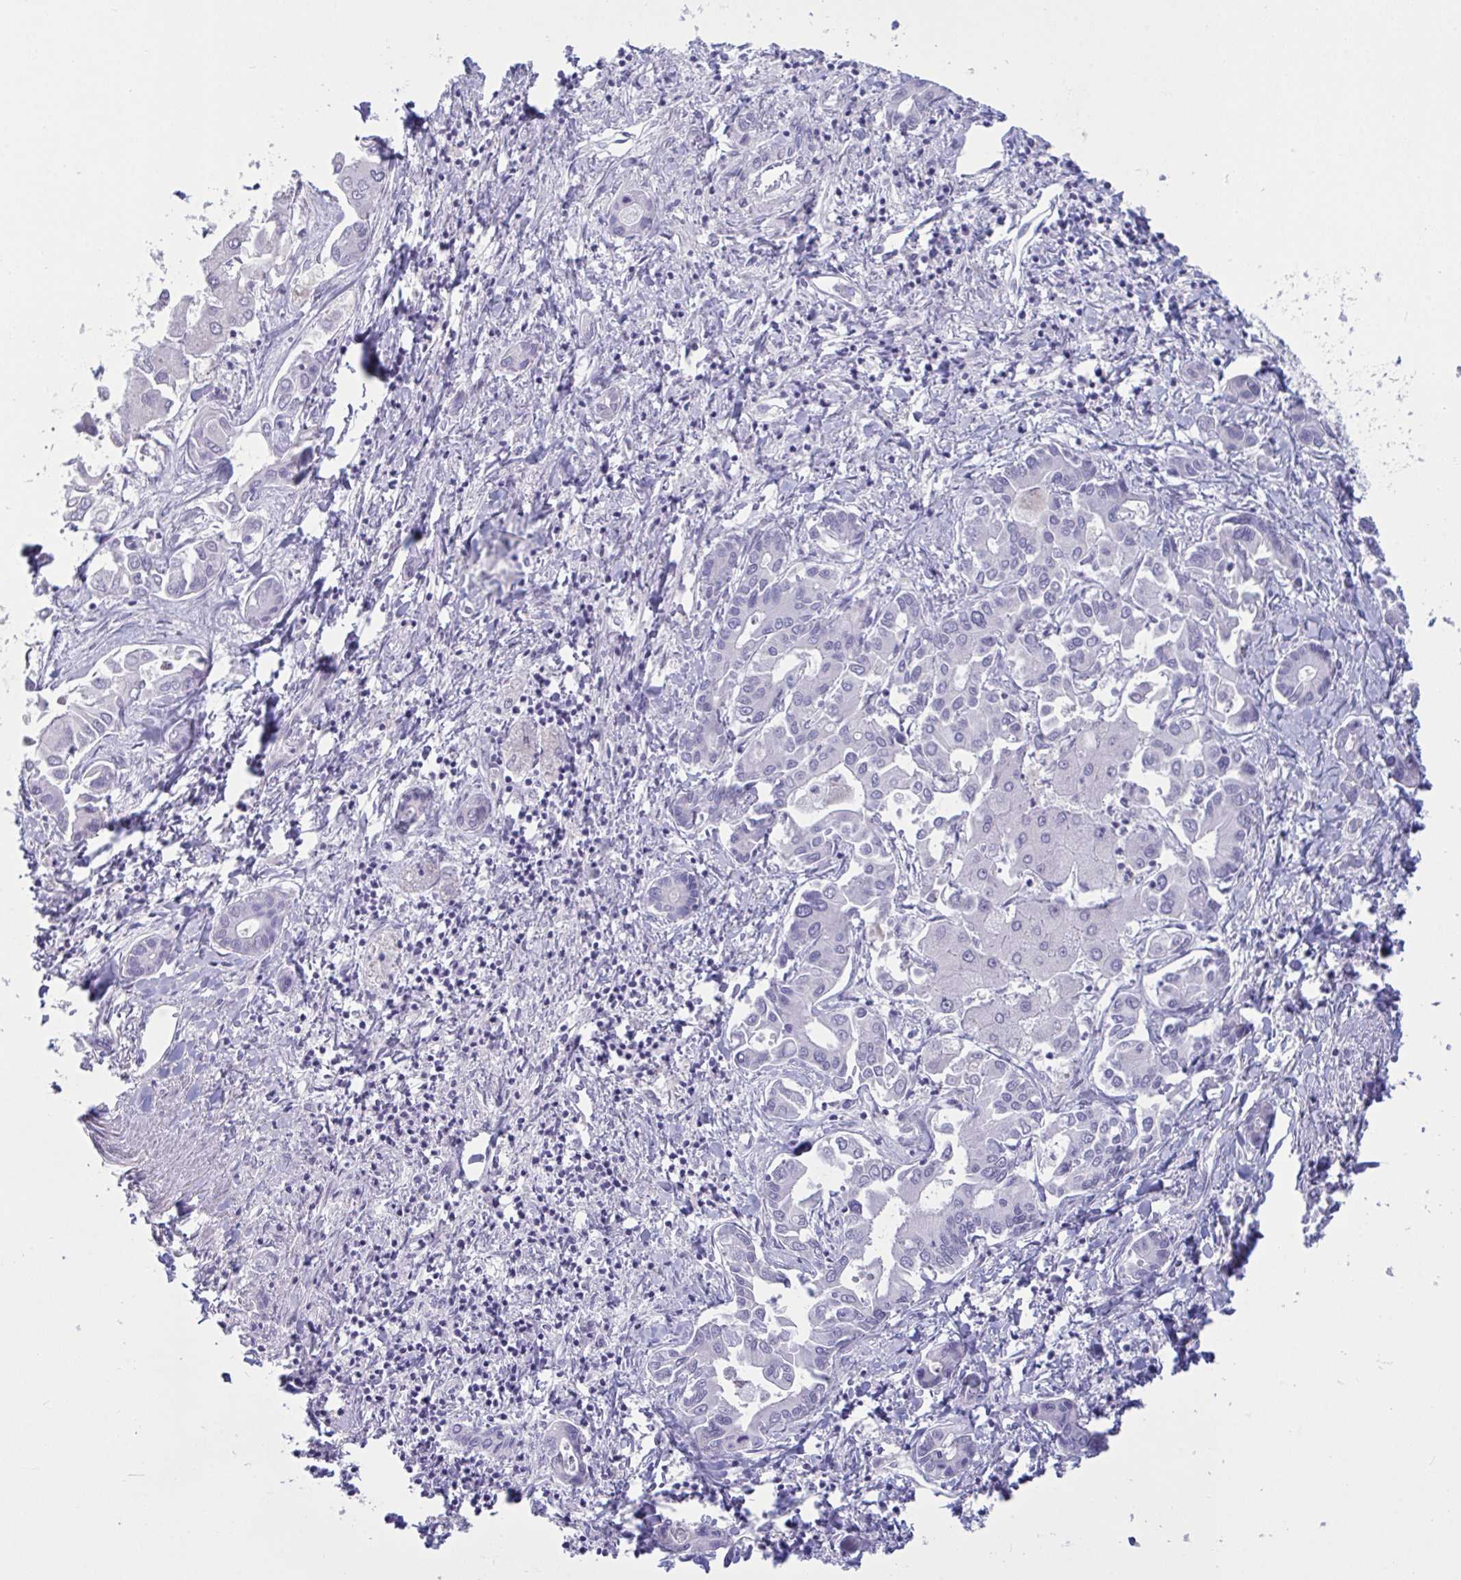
{"staining": {"intensity": "negative", "quantity": "none", "location": "none"}, "tissue": "liver cancer", "cell_type": "Tumor cells", "image_type": "cancer", "snomed": [{"axis": "morphology", "description": "Cholangiocarcinoma"}, {"axis": "topography", "description": "Liver"}], "caption": "Immunohistochemical staining of human liver cancer (cholangiocarcinoma) reveals no significant staining in tumor cells.", "gene": "OXLD1", "patient": {"sex": "male", "age": 66}}